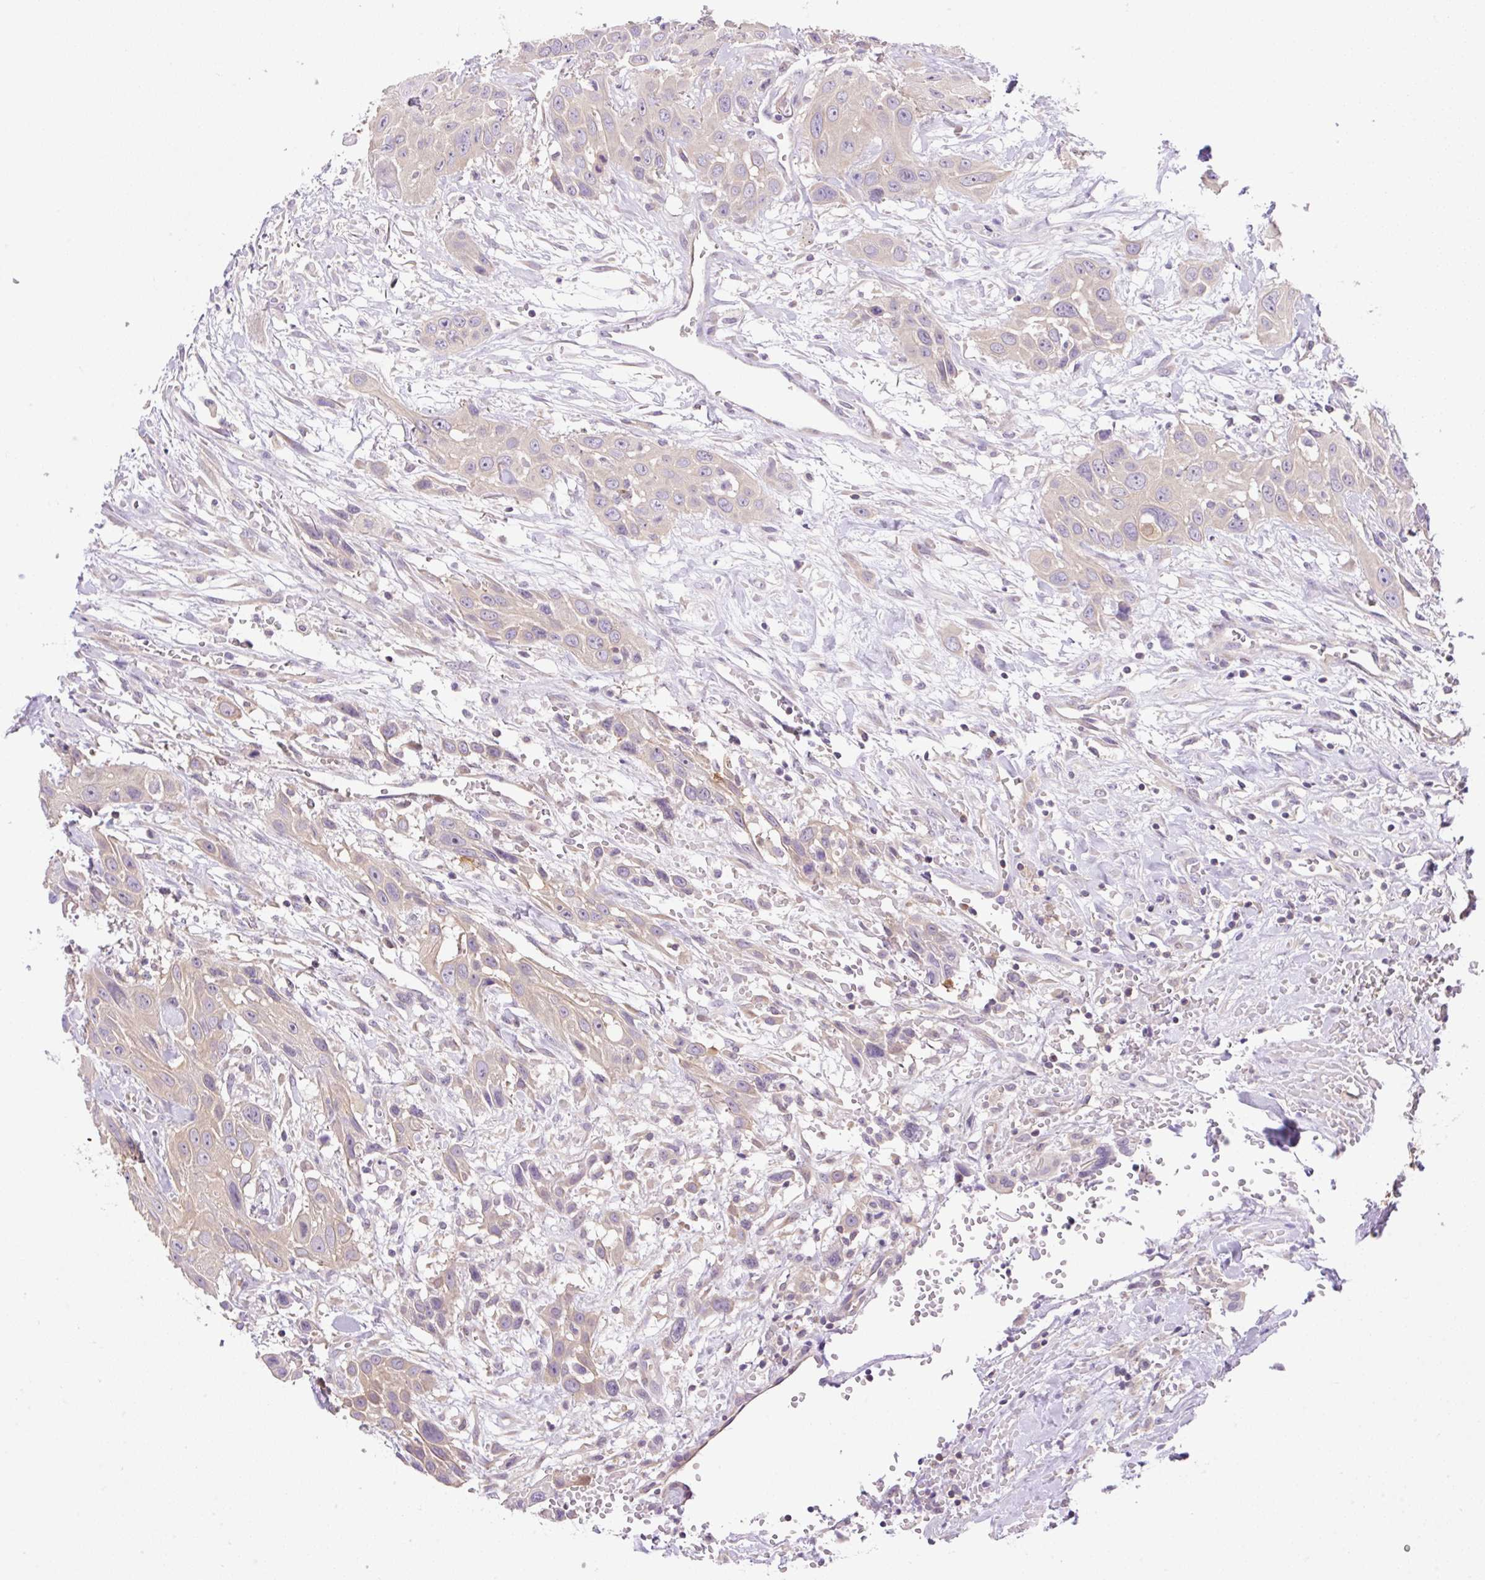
{"staining": {"intensity": "weak", "quantity": ">75%", "location": "cytoplasmic/membranous"}, "tissue": "head and neck cancer", "cell_type": "Tumor cells", "image_type": "cancer", "snomed": [{"axis": "morphology", "description": "Squamous cell carcinoma, NOS"}, {"axis": "topography", "description": "Head-Neck"}], "caption": "A brown stain highlights weak cytoplasmic/membranous expression of a protein in human head and neck squamous cell carcinoma tumor cells.", "gene": "CAMK2B", "patient": {"sex": "male", "age": 81}}